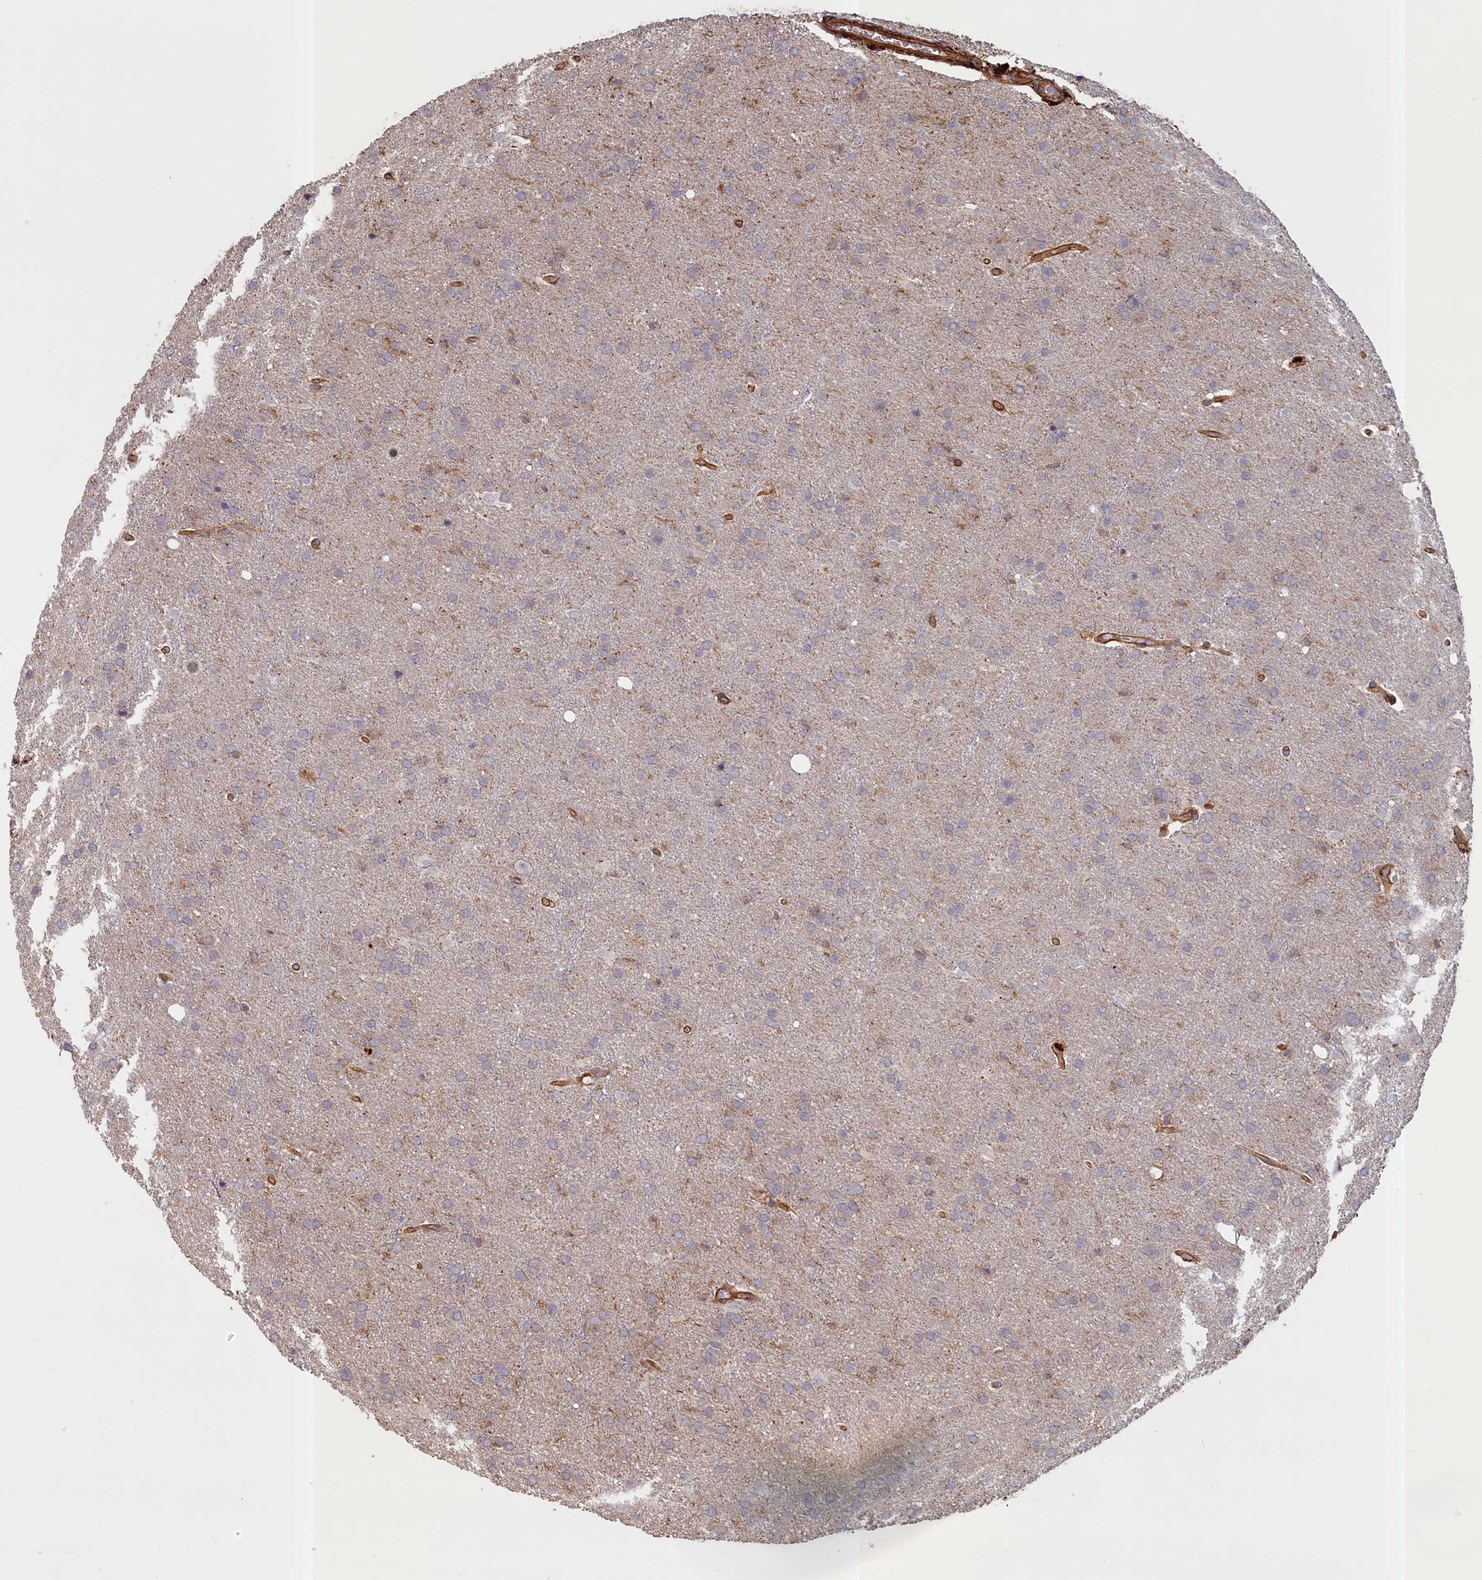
{"staining": {"intensity": "negative", "quantity": "none", "location": "none"}, "tissue": "glioma", "cell_type": "Tumor cells", "image_type": "cancer", "snomed": [{"axis": "morphology", "description": "Glioma, malignant, Low grade"}, {"axis": "topography", "description": "Brain"}], "caption": "Glioma was stained to show a protein in brown. There is no significant positivity in tumor cells.", "gene": "ANKRD27", "patient": {"sex": "female", "age": 32}}